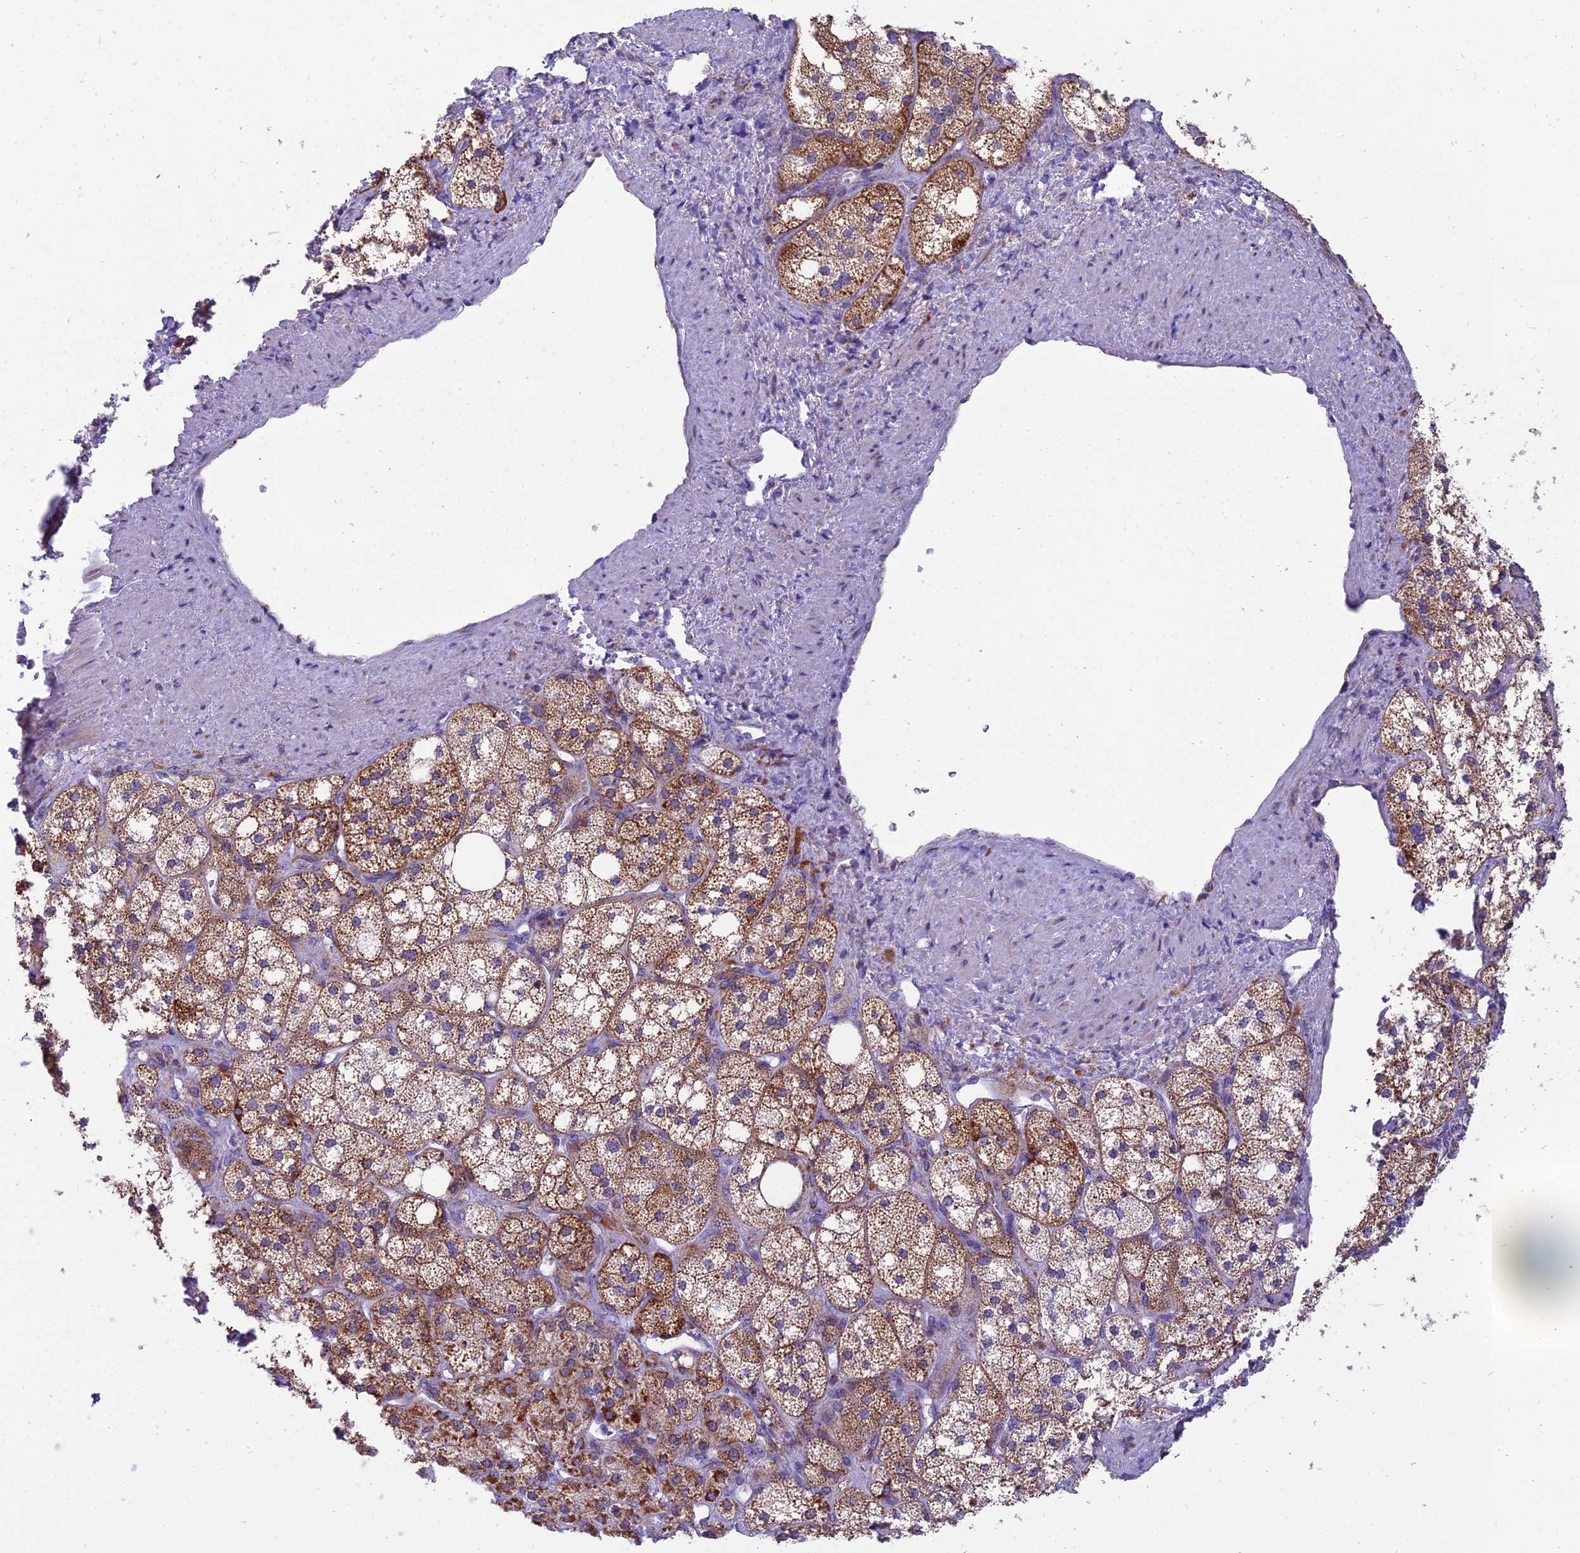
{"staining": {"intensity": "strong", "quantity": ">75%", "location": "cytoplasmic/membranous"}, "tissue": "adrenal gland", "cell_type": "Glandular cells", "image_type": "normal", "snomed": [{"axis": "morphology", "description": "Normal tissue, NOS"}, {"axis": "topography", "description": "Adrenal gland"}], "caption": "A brown stain shows strong cytoplasmic/membranous positivity of a protein in glandular cells of normal adrenal gland.", "gene": "MRPS34", "patient": {"sex": "male", "age": 61}}